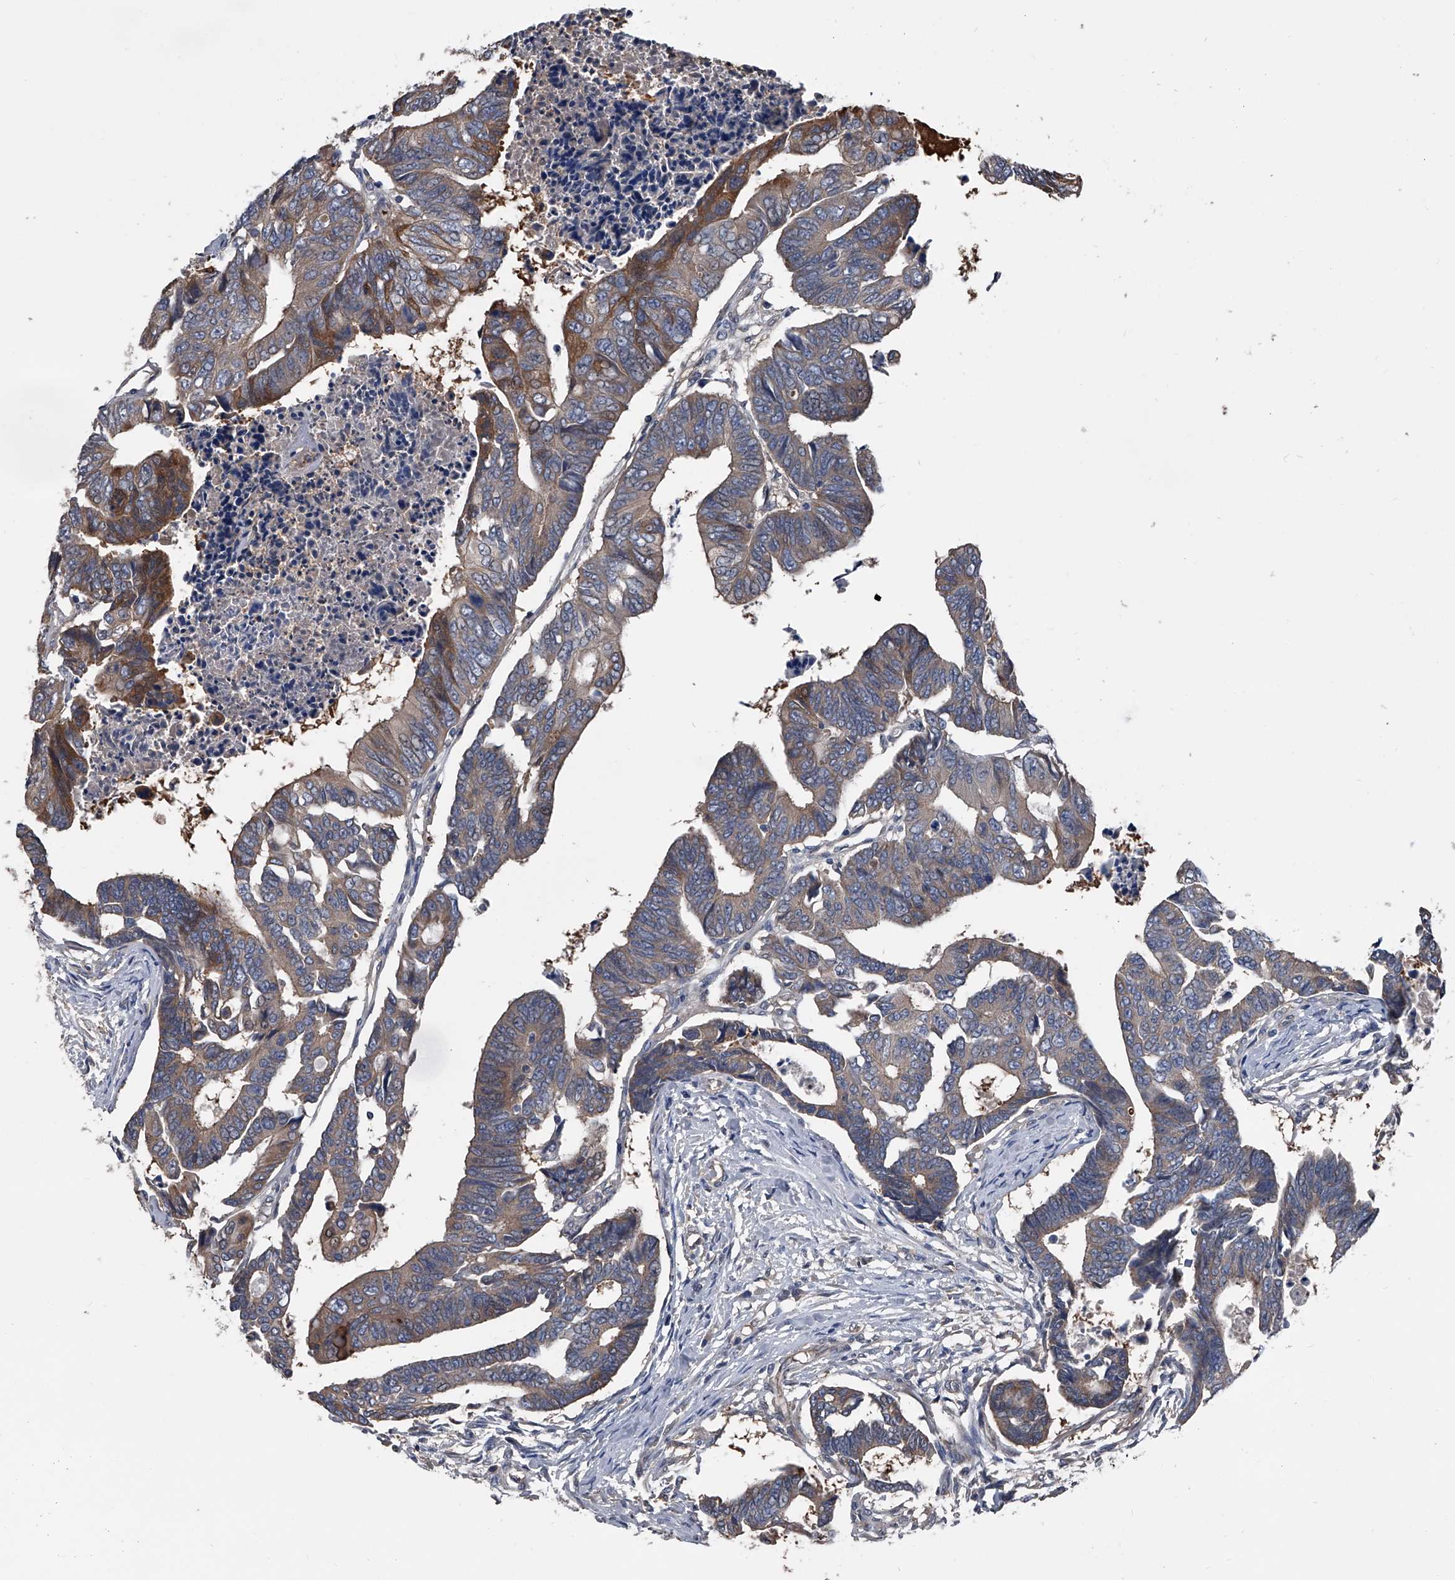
{"staining": {"intensity": "moderate", "quantity": "25%-75%", "location": "cytoplasmic/membranous"}, "tissue": "colorectal cancer", "cell_type": "Tumor cells", "image_type": "cancer", "snomed": [{"axis": "morphology", "description": "Adenocarcinoma, NOS"}, {"axis": "topography", "description": "Rectum"}], "caption": "Protein expression analysis of human colorectal cancer (adenocarcinoma) reveals moderate cytoplasmic/membranous staining in about 25%-75% of tumor cells. (IHC, brightfield microscopy, high magnification).", "gene": "KIF13A", "patient": {"sex": "female", "age": 65}}